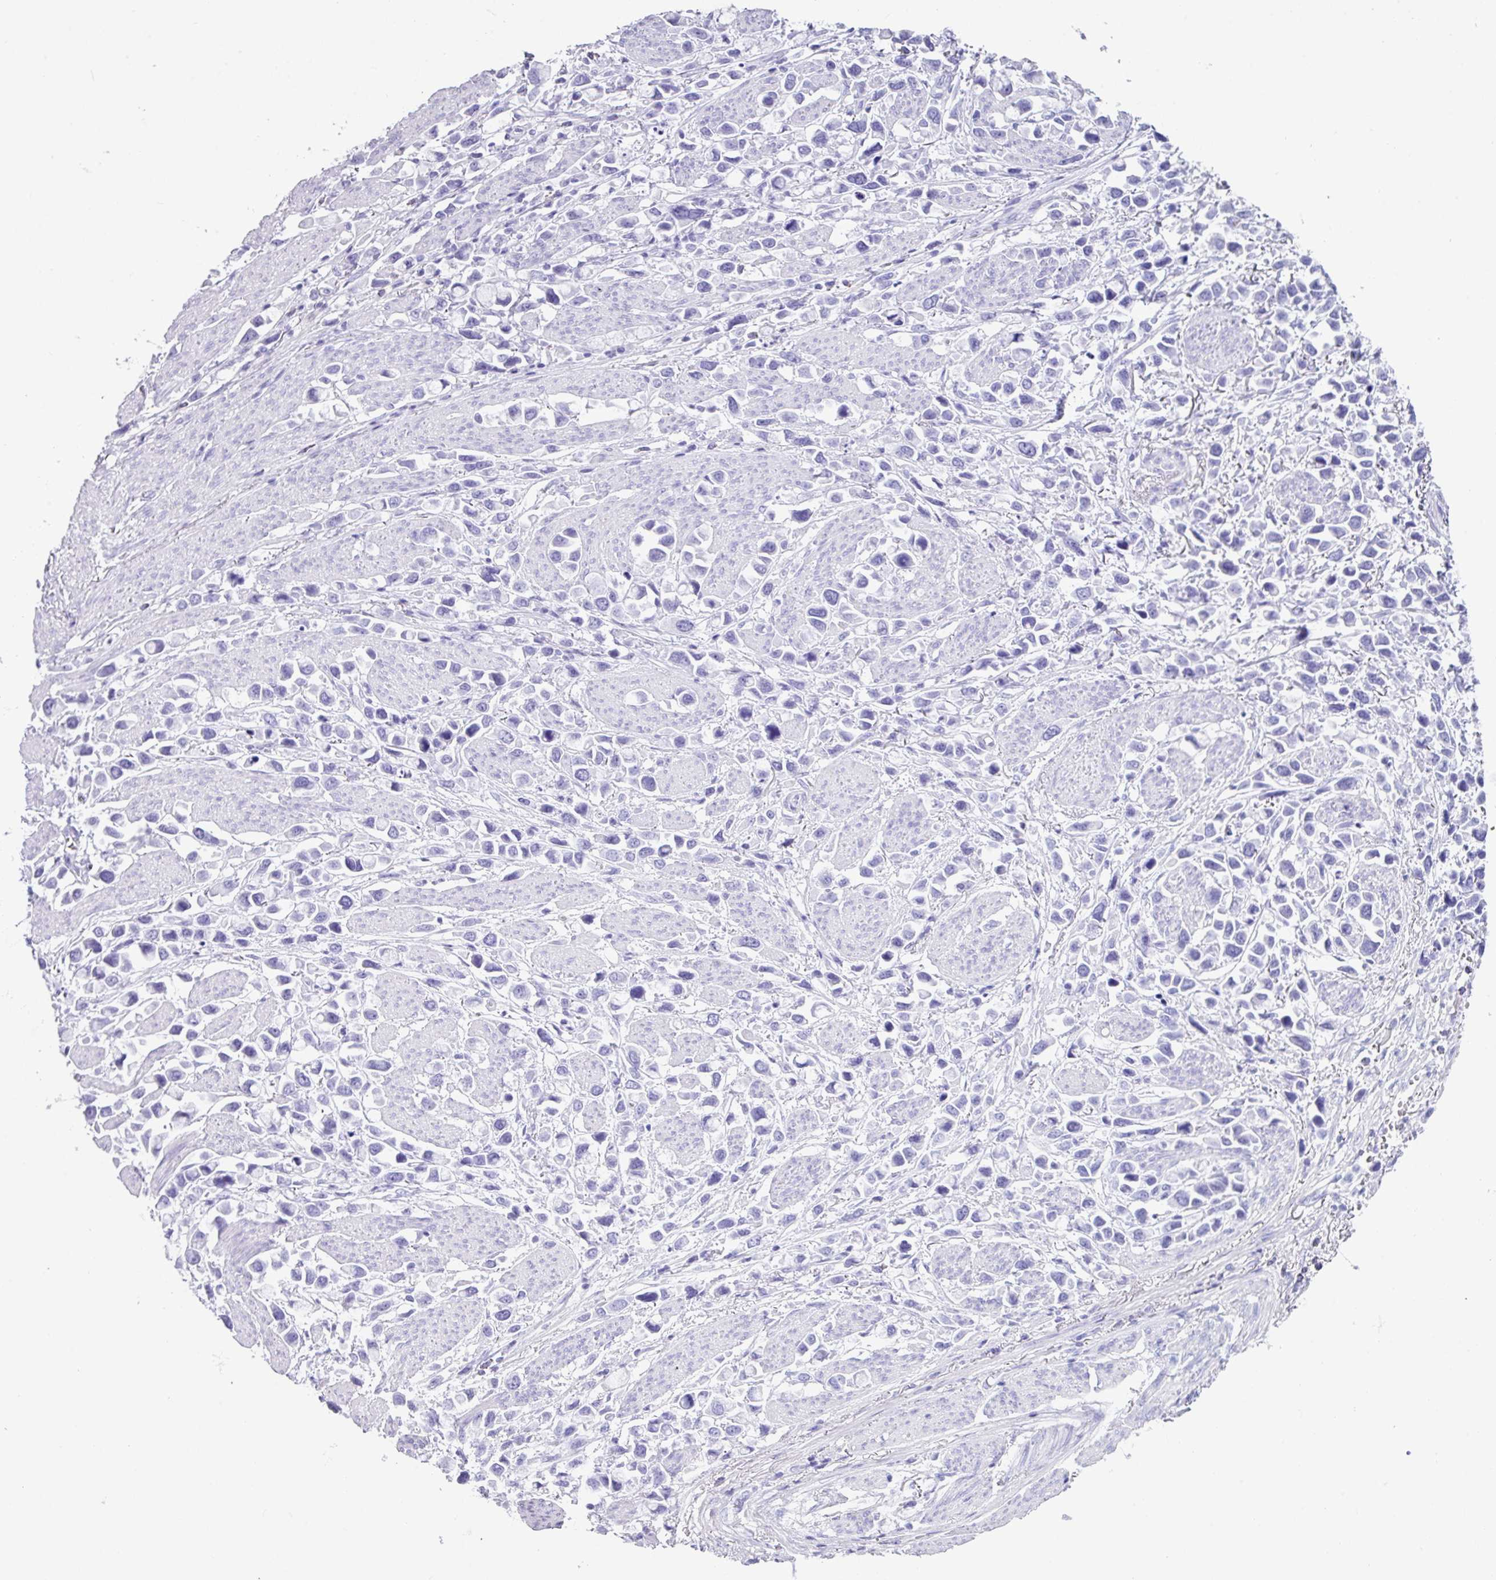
{"staining": {"intensity": "negative", "quantity": "none", "location": "none"}, "tissue": "stomach cancer", "cell_type": "Tumor cells", "image_type": "cancer", "snomed": [{"axis": "morphology", "description": "Adenocarcinoma, NOS"}, {"axis": "topography", "description": "Stomach"}], "caption": "High power microscopy micrograph of an IHC photomicrograph of stomach cancer, revealing no significant staining in tumor cells. (DAB immunohistochemistry (IHC) with hematoxylin counter stain).", "gene": "ZNF524", "patient": {"sex": "female", "age": 81}}